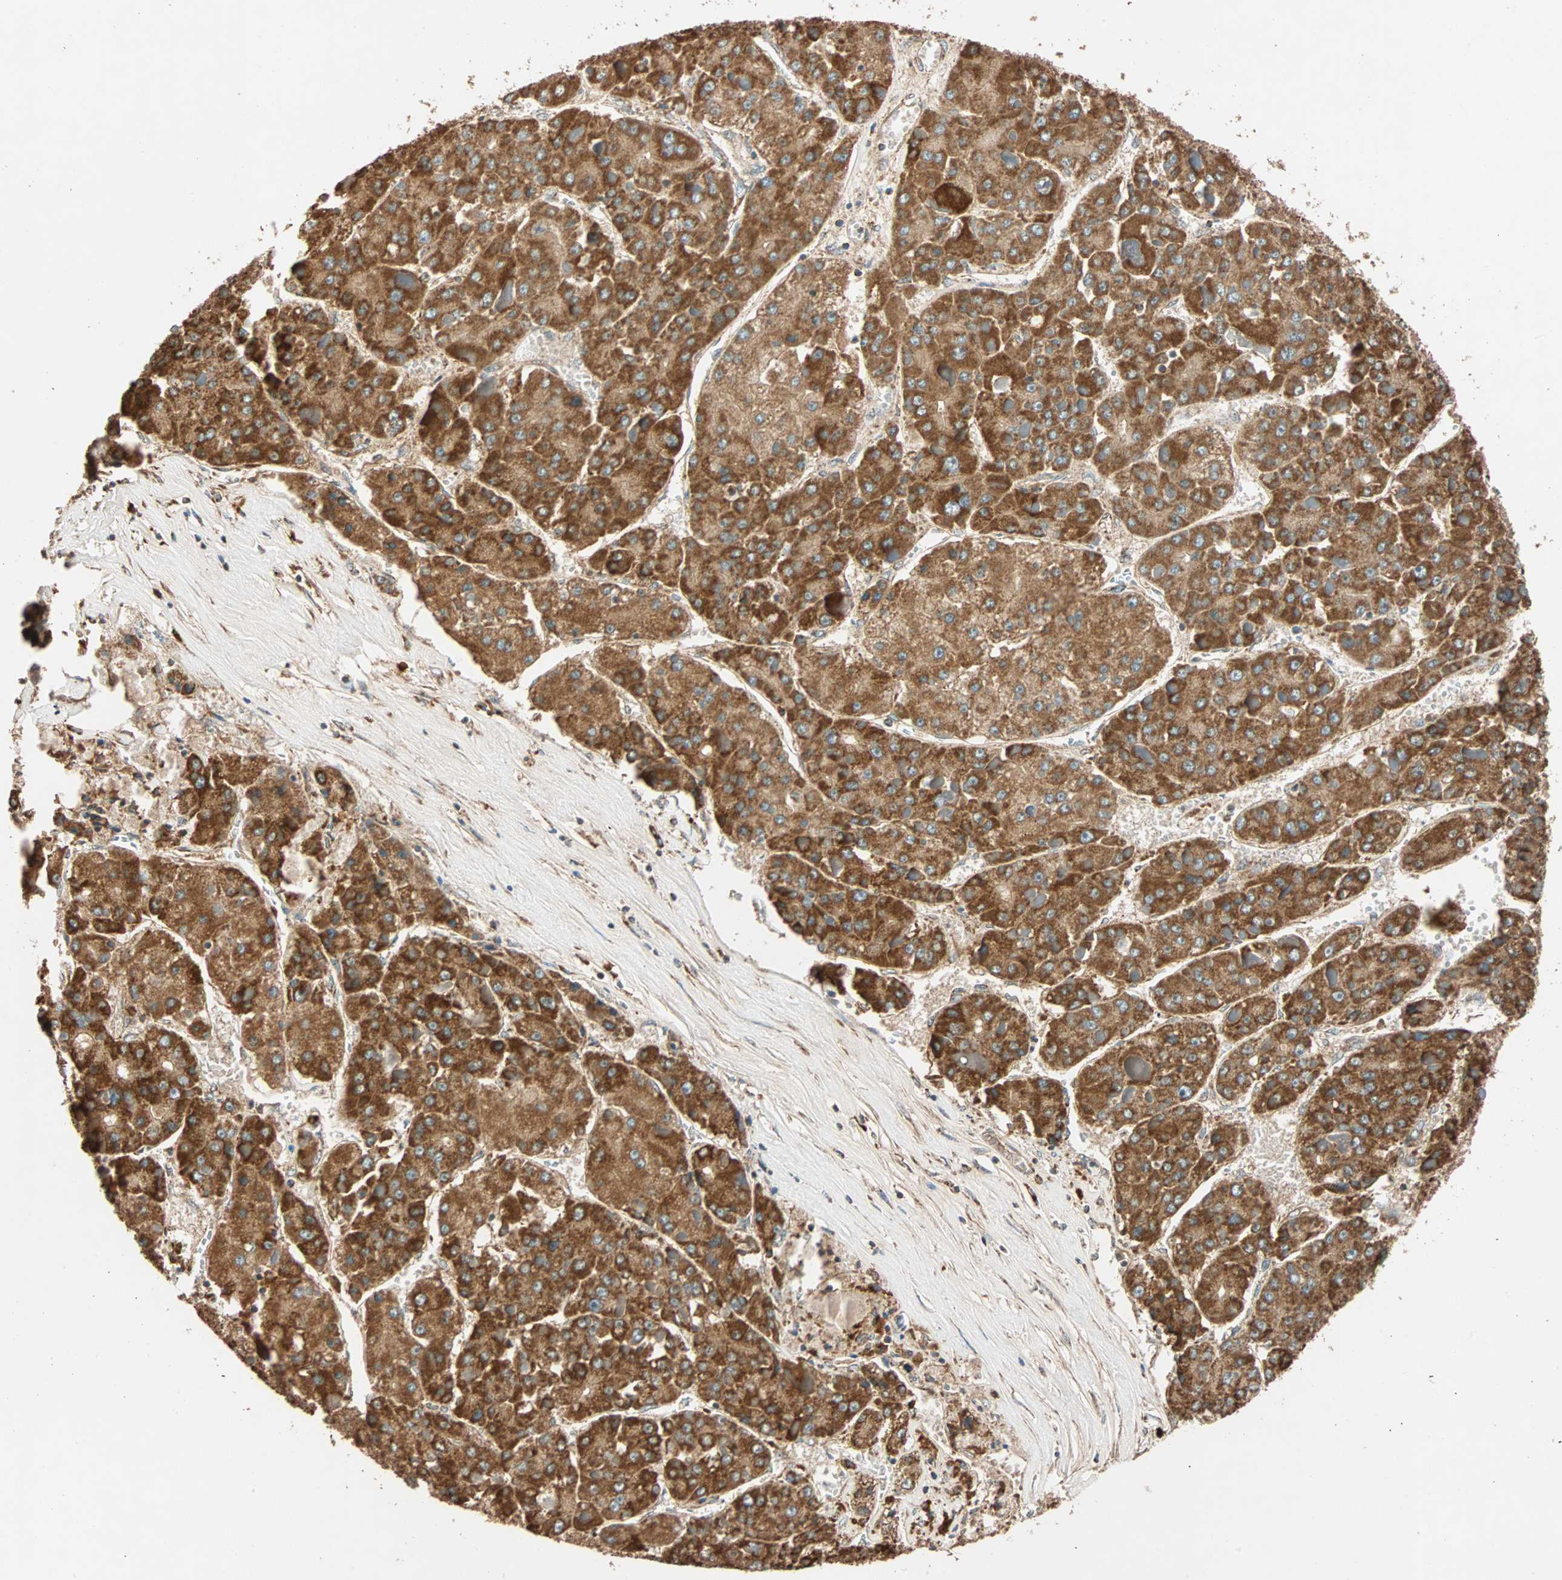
{"staining": {"intensity": "strong", "quantity": ">75%", "location": "cytoplasmic/membranous"}, "tissue": "liver cancer", "cell_type": "Tumor cells", "image_type": "cancer", "snomed": [{"axis": "morphology", "description": "Carcinoma, Hepatocellular, NOS"}, {"axis": "topography", "description": "Liver"}], "caption": "IHC of liver cancer reveals high levels of strong cytoplasmic/membranous expression in about >75% of tumor cells.", "gene": "MAPK1", "patient": {"sex": "female", "age": 73}}